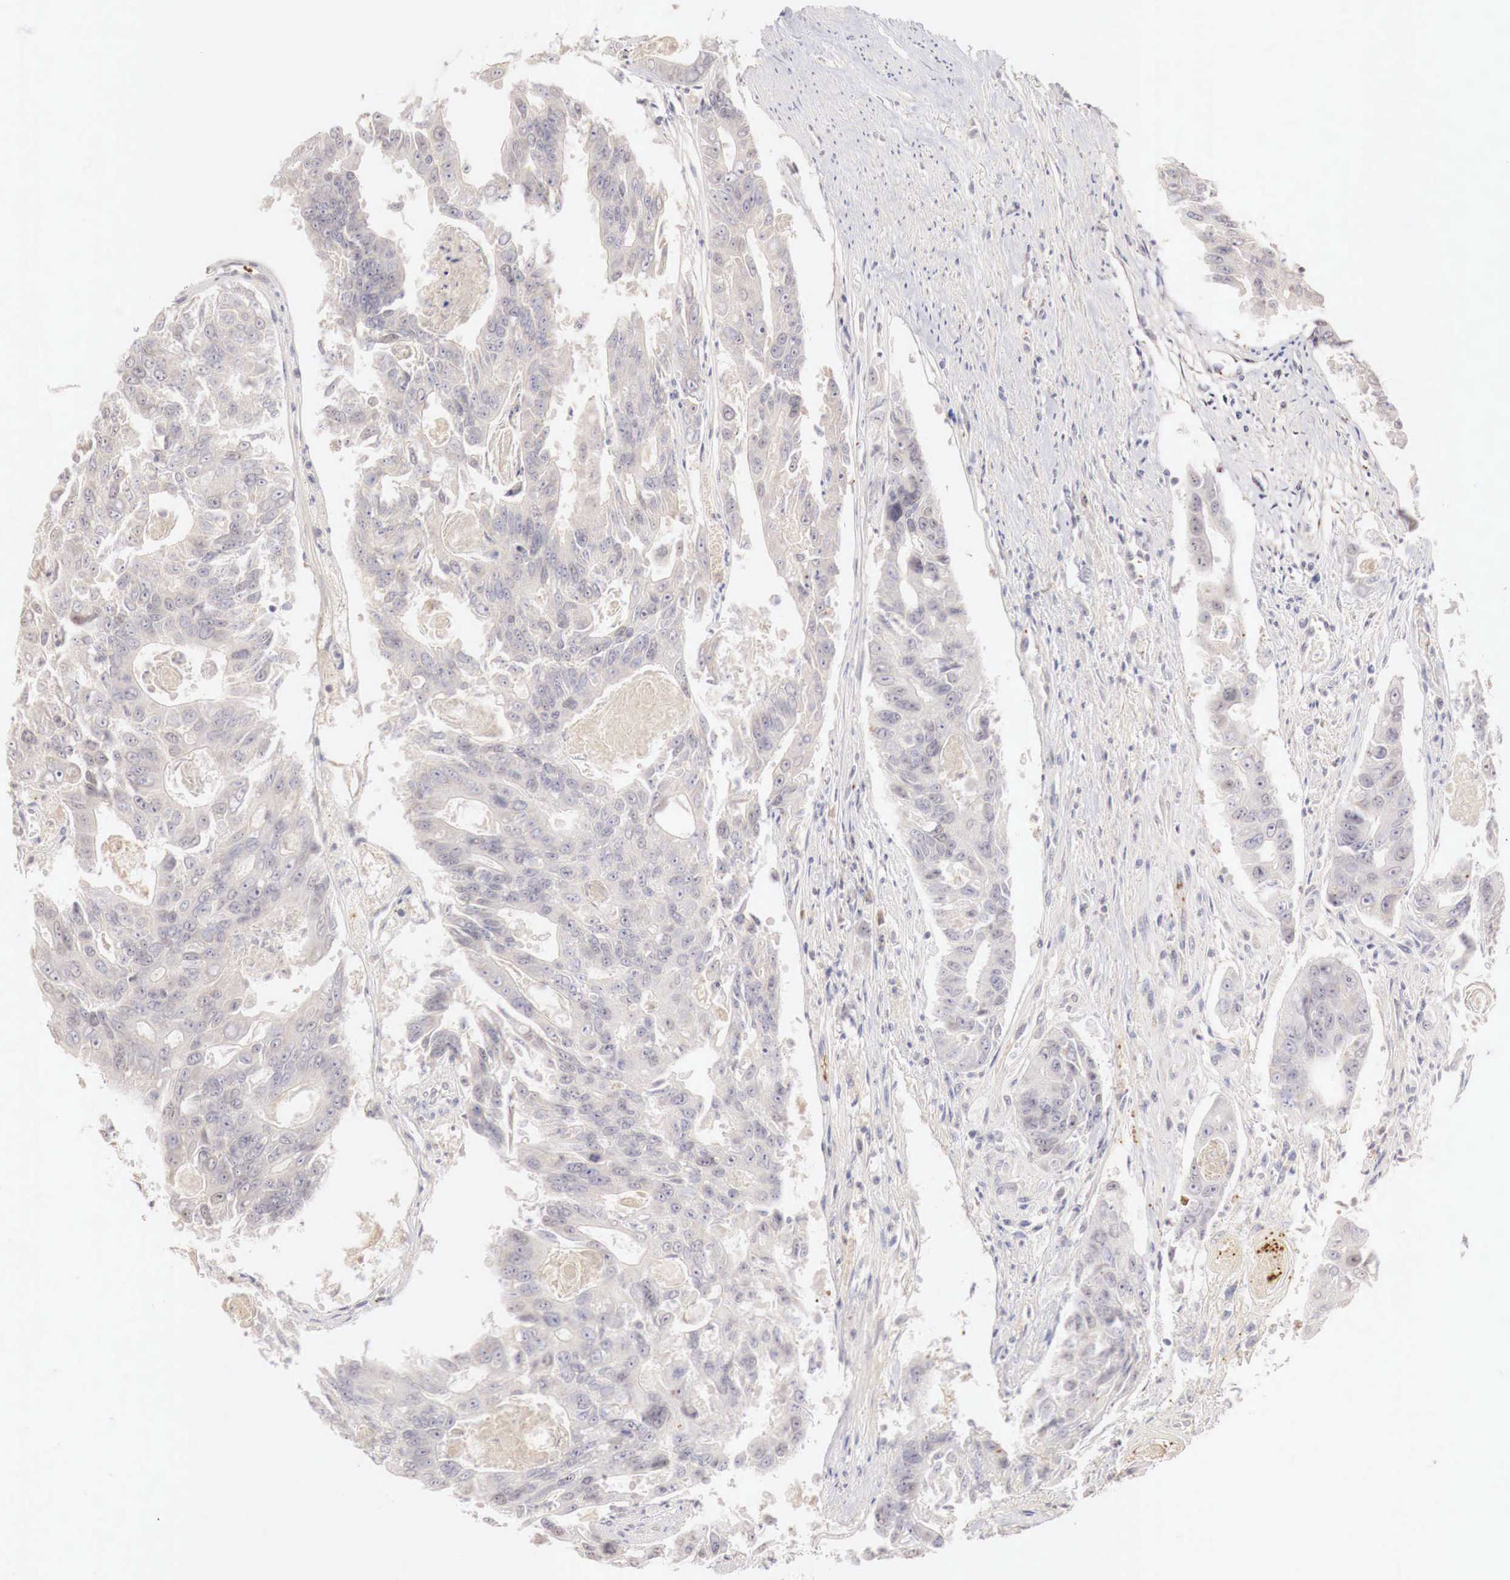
{"staining": {"intensity": "negative", "quantity": "none", "location": "none"}, "tissue": "colorectal cancer", "cell_type": "Tumor cells", "image_type": "cancer", "snomed": [{"axis": "morphology", "description": "Adenocarcinoma, NOS"}, {"axis": "topography", "description": "Colon"}], "caption": "Adenocarcinoma (colorectal) was stained to show a protein in brown. There is no significant expression in tumor cells.", "gene": "GATA1", "patient": {"sex": "female", "age": 86}}